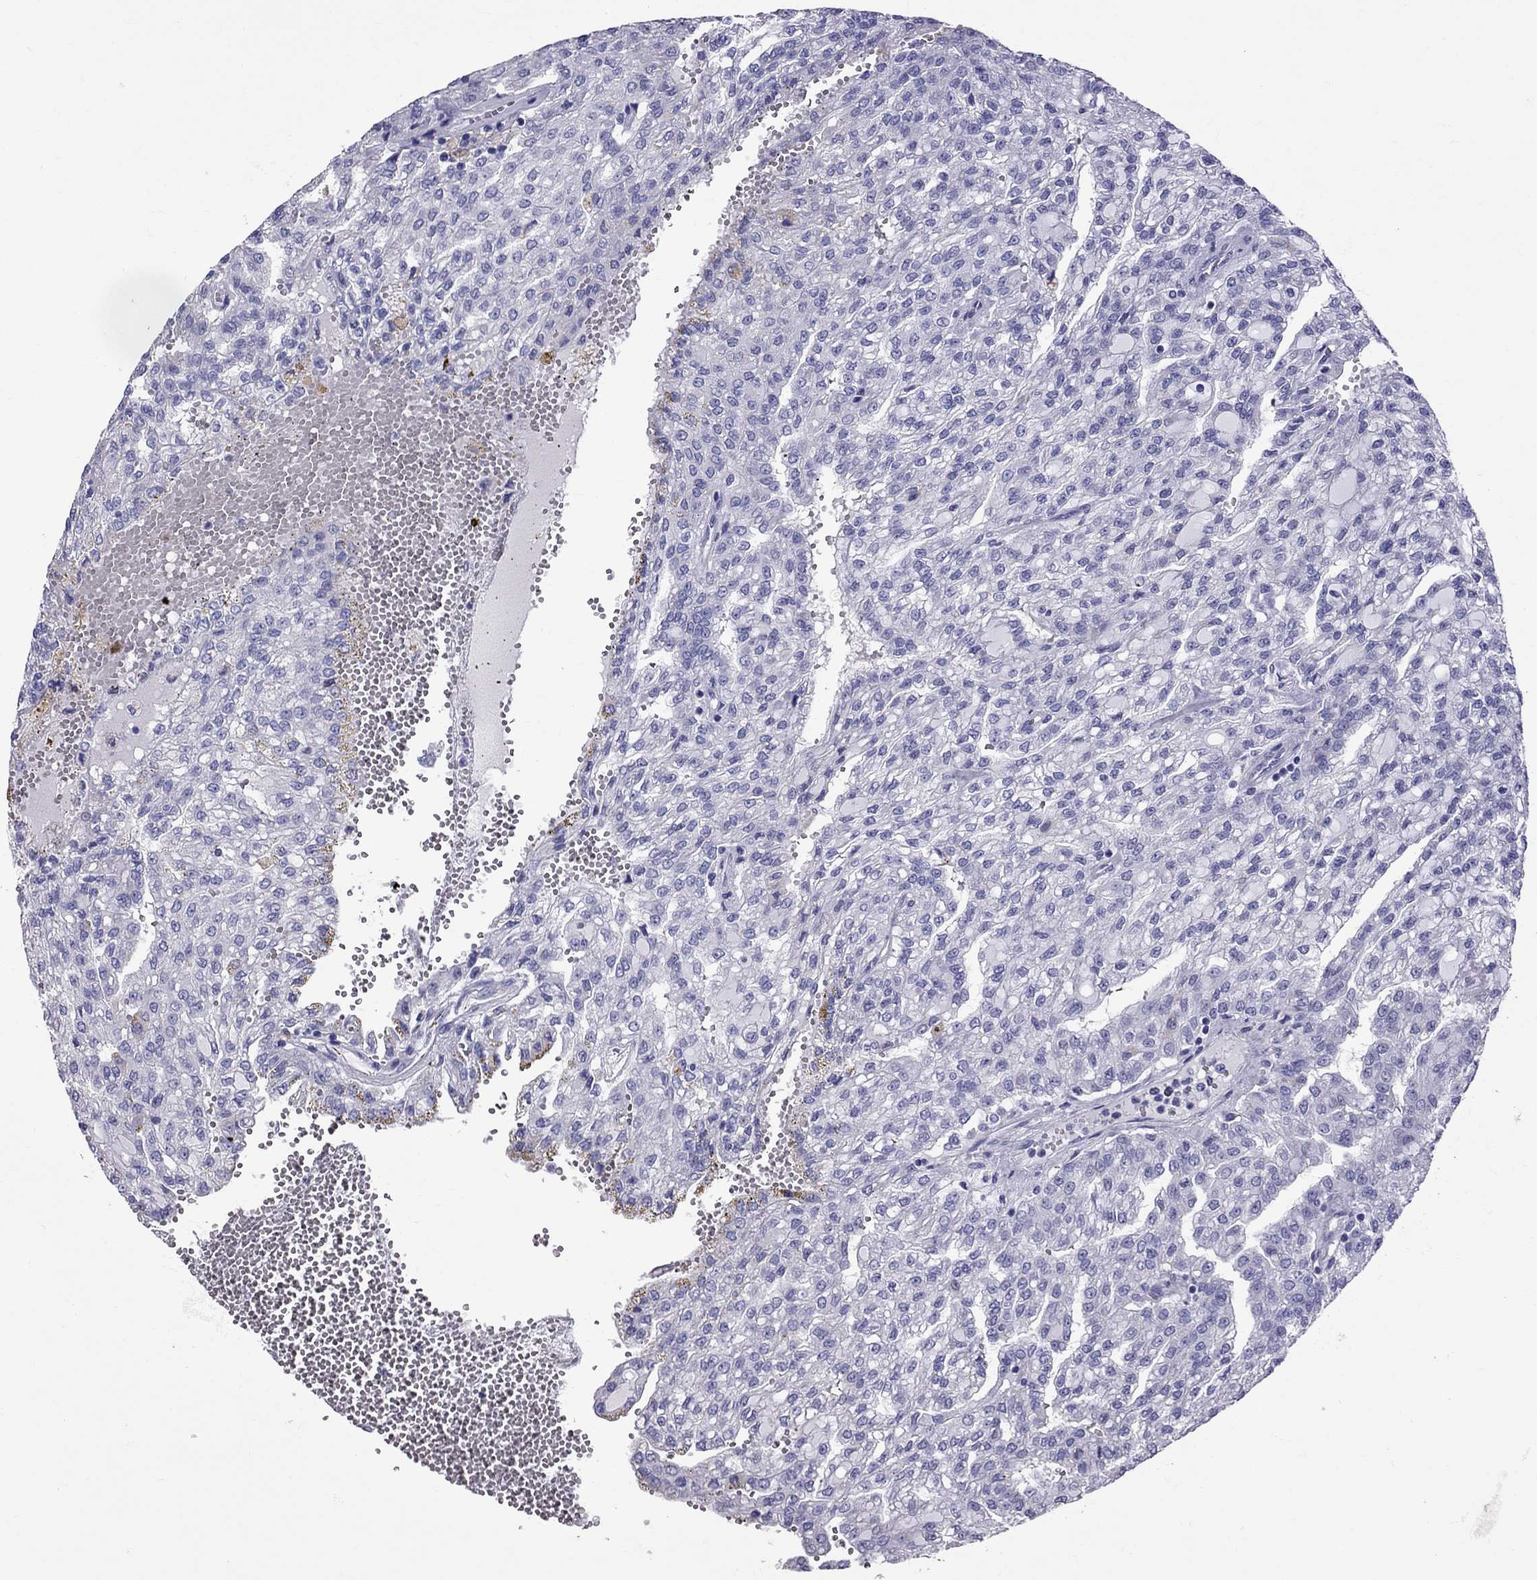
{"staining": {"intensity": "negative", "quantity": "none", "location": "none"}, "tissue": "renal cancer", "cell_type": "Tumor cells", "image_type": "cancer", "snomed": [{"axis": "morphology", "description": "Adenocarcinoma, NOS"}, {"axis": "topography", "description": "Kidney"}], "caption": "Histopathology image shows no significant protein expression in tumor cells of renal cancer (adenocarcinoma).", "gene": "TTLL13", "patient": {"sex": "male", "age": 63}}